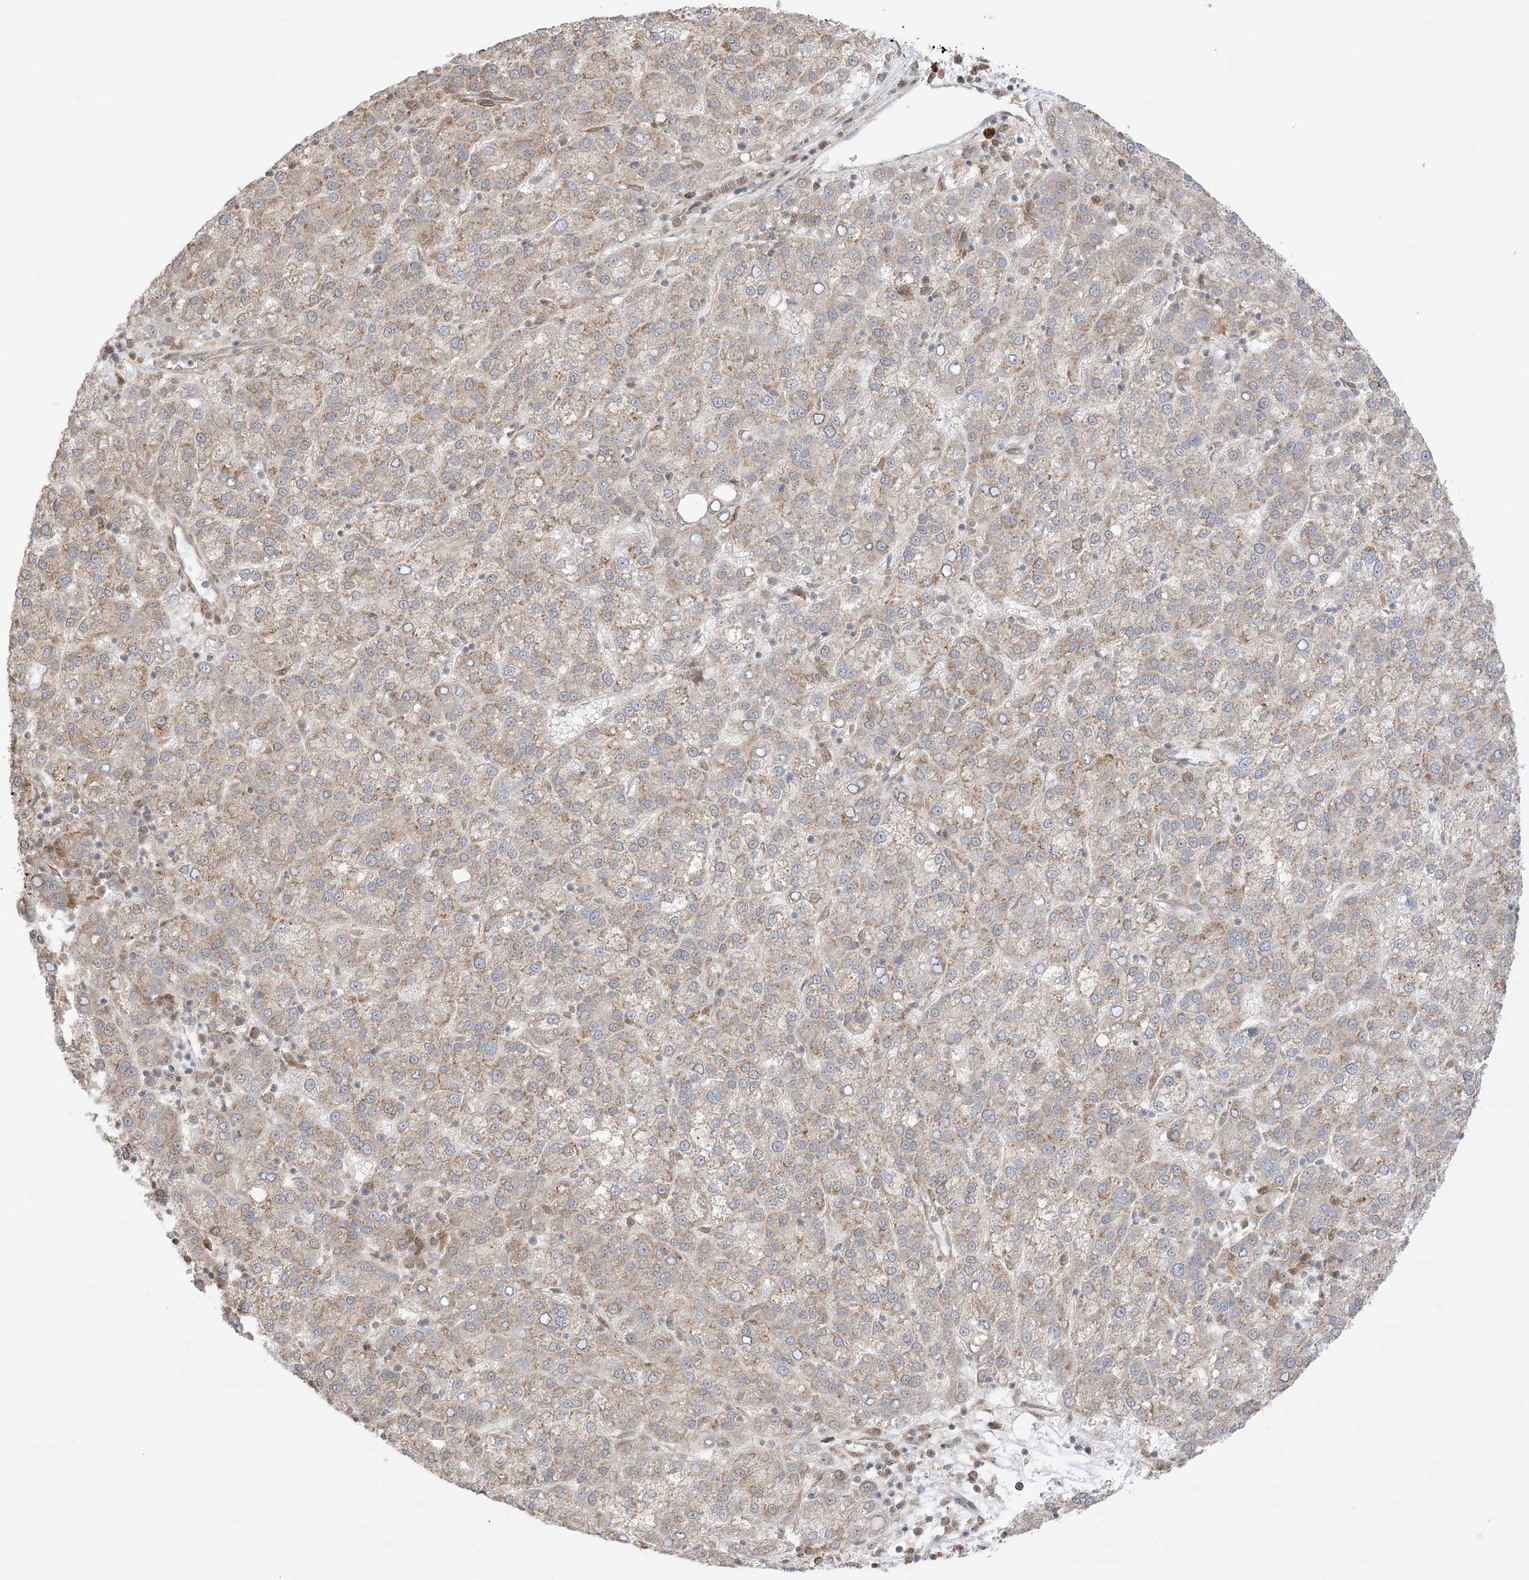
{"staining": {"intensity": "moderate", "quantity": ">75%", "location": "cytoplasmic/membranous"}, "tissue": "liver cancer", "cell_type": "Tumor cells", "image_type": "cancer", "snomed": [{"axis": "morphology", "description": "Carcinoma, Hepatocellular, NOS"}, {"axis": "topography", "description": "Liver"}], "caption": "Immunohistochemistry histopathology image of neoplastic tissue: hepatocellular carcinoma (liver) stained using IHC shows medium levels of moderate protein expression localized specifically in the cytoplasmic/membranous of tumor cells, appearing as a cytoplasmic/membranous brown color.", "gene": "UBE2E2", "patient": {"sex": "female", "age": 58}}